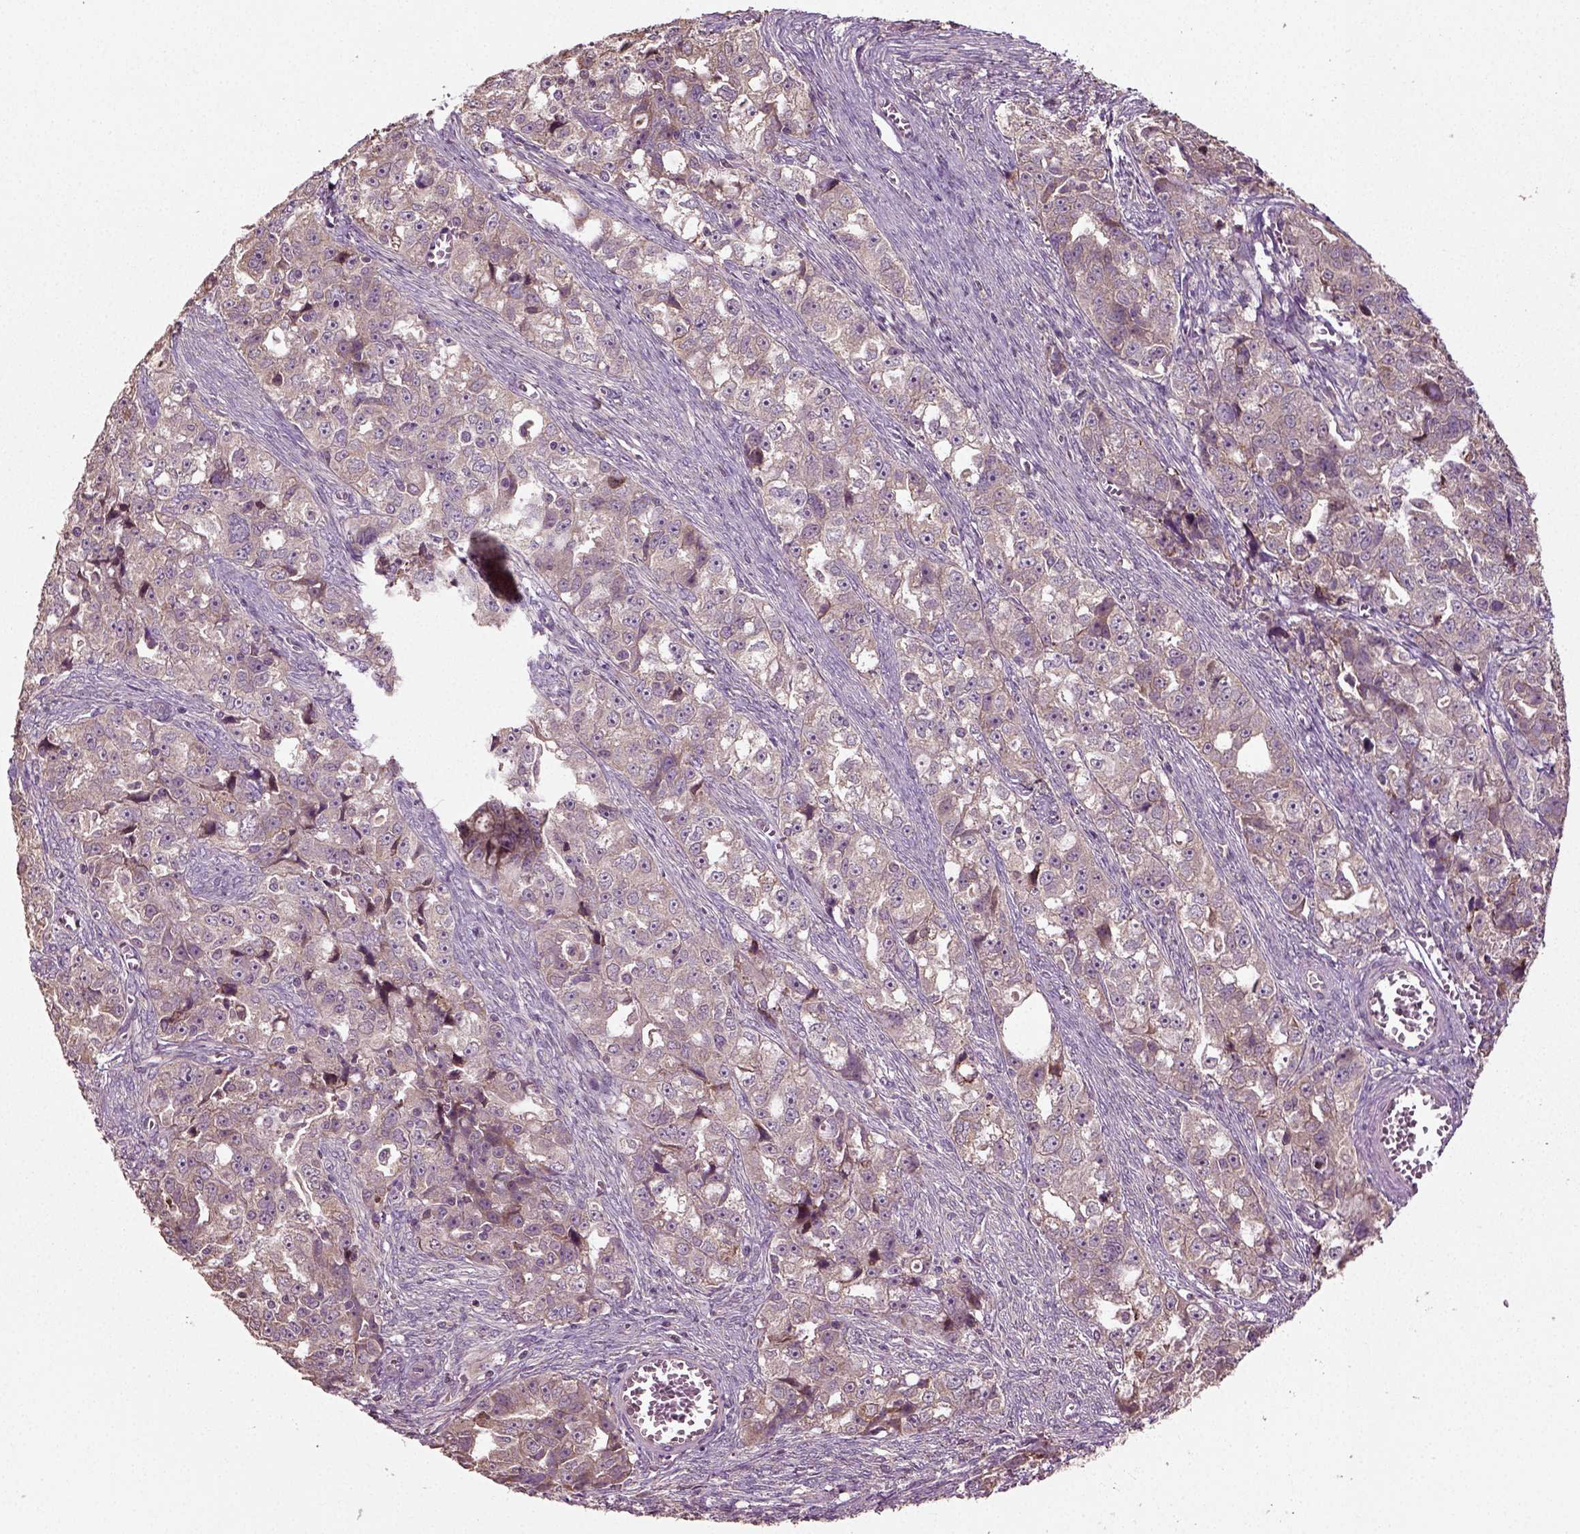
{"staining": {"intensity": "weak", "quantity": "25%-75%", "location": "cytoplasmic/membranous"}, "tissue": "ovarian cancer", "cell_type": "Tumor cells", "image_type": "cancer", "snomed": [{"axis": "morphology", "description": "Cystadenocarcinoma, serous, NOS"}, {"axis": "topography", "description": "Ovary"}], "caption": "This histopathology image shows immunohistochemistry (IHC) staining of human serous cystadenocarcinoma (ovarian), with low weak cytoplasmic/membranous positivity in approximately 25%-75% of tumor cells.", "gene": "ERV3-1", "patient": {"sex": "female", "age": 51}}